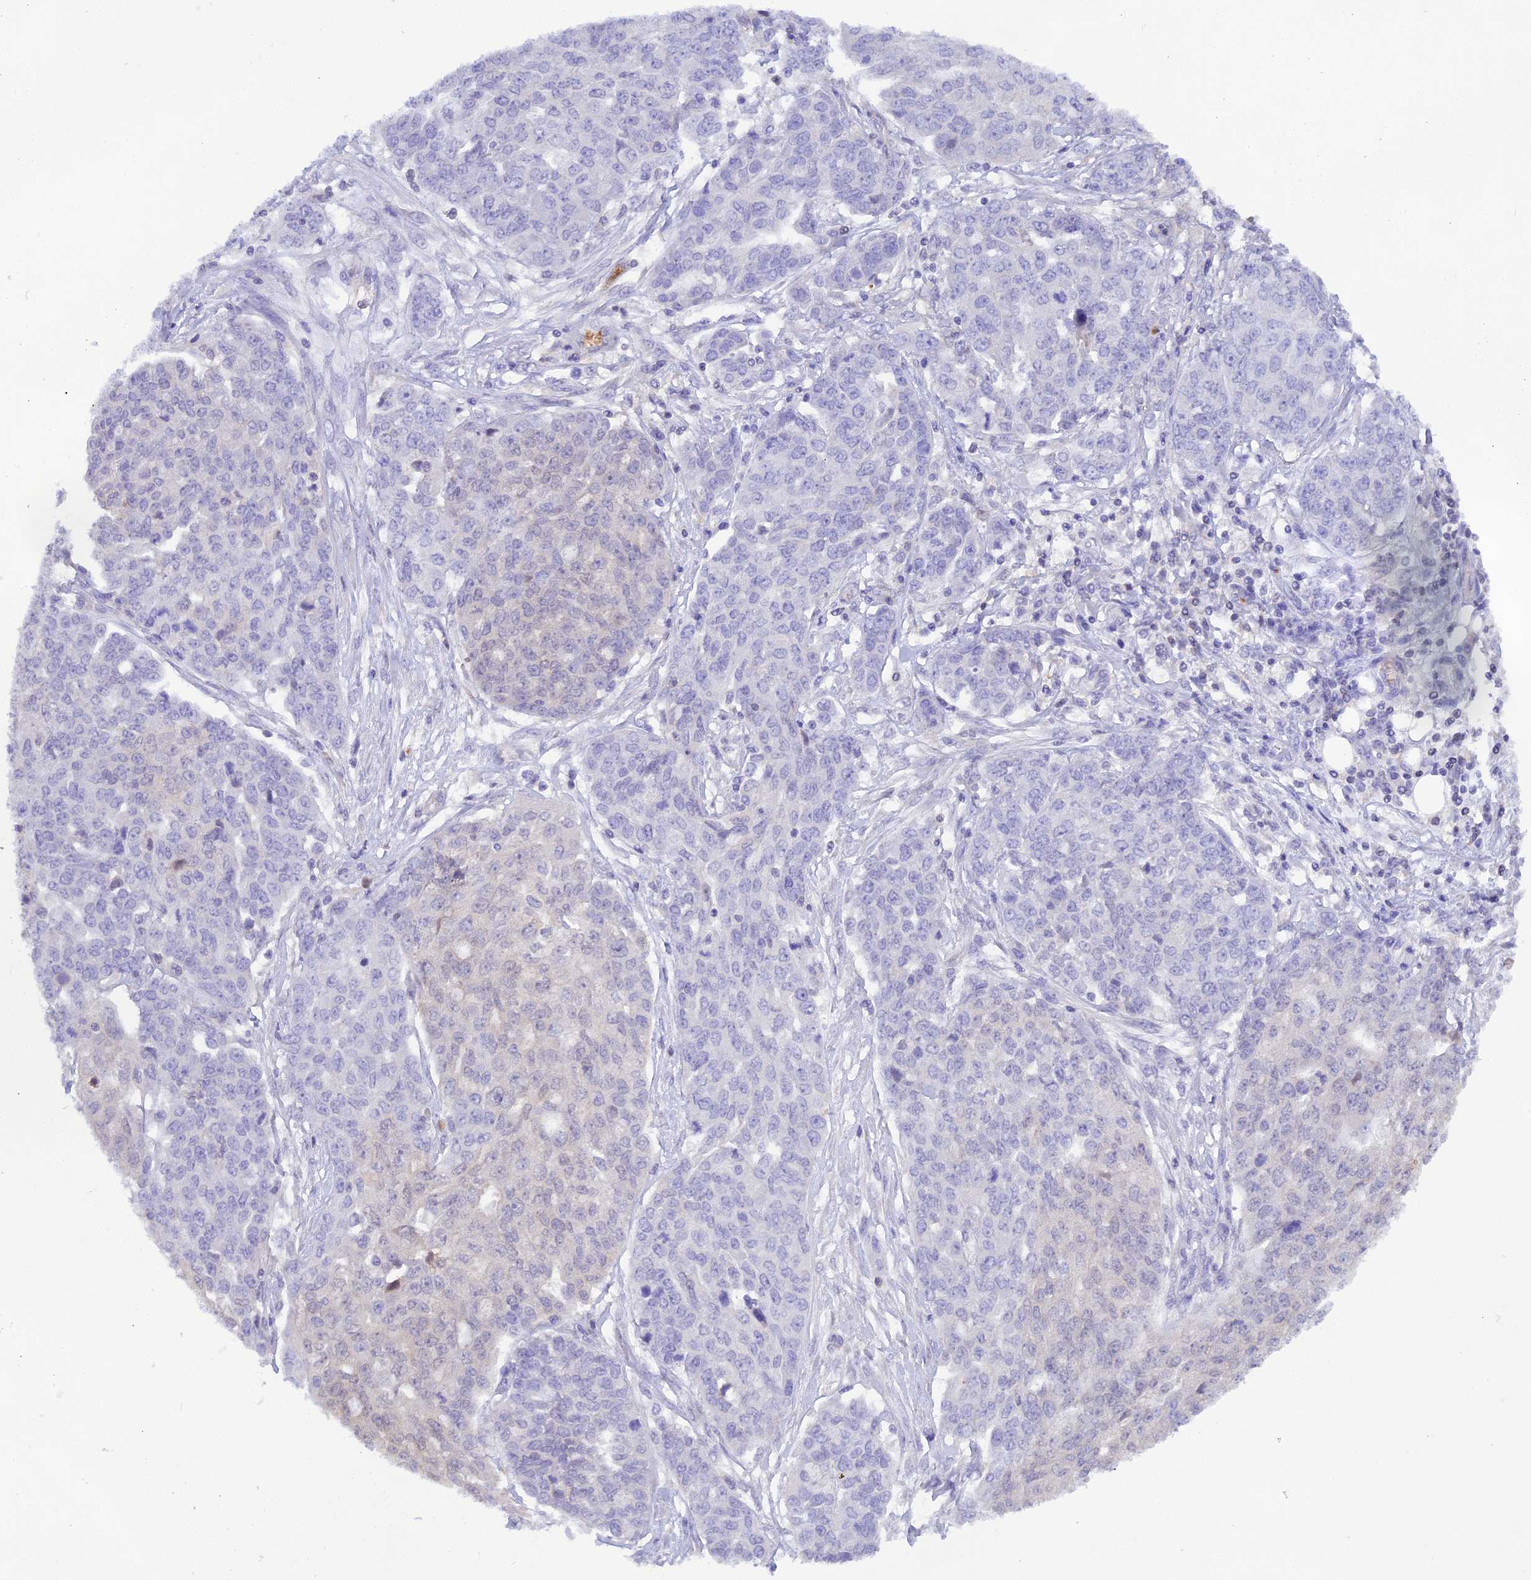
{"staining": {"intensity": "negative", "quantity": "none", "location": "none"}, "tissue": "ovarian cancer", "cell_type": "Tumor cells", "image_type": "cancer", "snomed": [{"axis": "morphology", "description": "Cystadenocarcinoma, serous, NOS"}, {"axis": "topography", "description": "Soft tissue"}, {"axis": "topography", "description": "Ovary"}], "caption": "Histopathology image shows no protein expression in tumor cells of serous cystadenocarcinoma (ovarian) tissue. (Immunohistochemistry, brightfield microscopy, high magnification).", "gene": "HDHD2", "patient": {"sex": "female", "age": 57}}